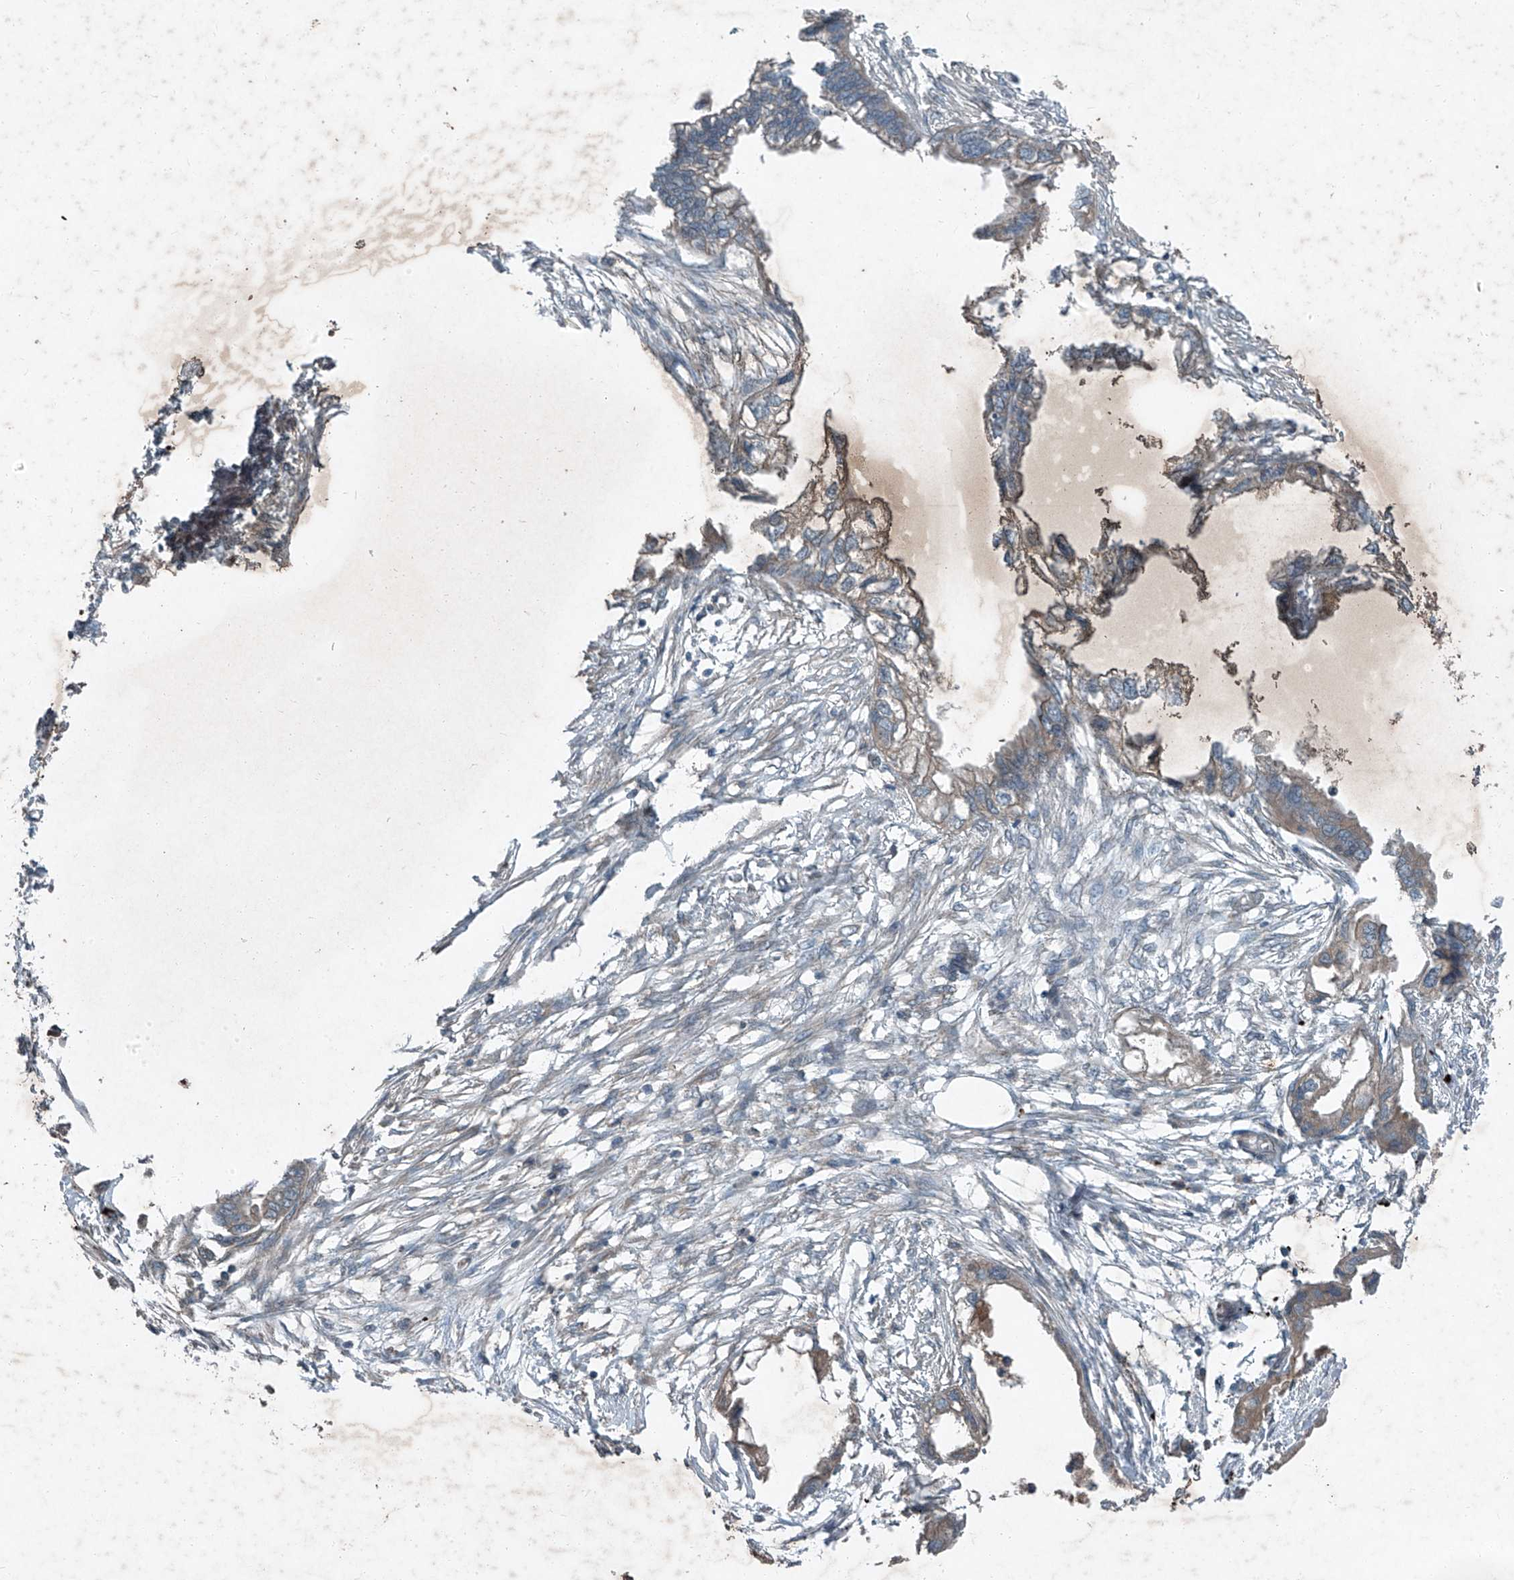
{"staining": {"intensity": "moderate", "quantity": "25%-75%", "location": "cytoplasmic/membranous"}, "tissue": "endometrial cancer", "cell_type": "Tumor cells", "image_type": "cancer", "snomed": [{"axis": "morphology", "description": "Adenocarcinoma, NOS"}, {"axis": "morphology", "description": "Adenocarcinoma, metastatic, NOS"}, {"axis": "topography", "description": "Adipose tissue"}, {"axis": "topography", "description": "Endometrium"}], "caption": "The image displays a brown stain indicating the presence of a protein in the cytoplasmic/membranous of tumor cells in endometrial metastatic adenocarcinoma.", "gene": "FOXRED2", "patient": {"sex": "female", "age": 67}}